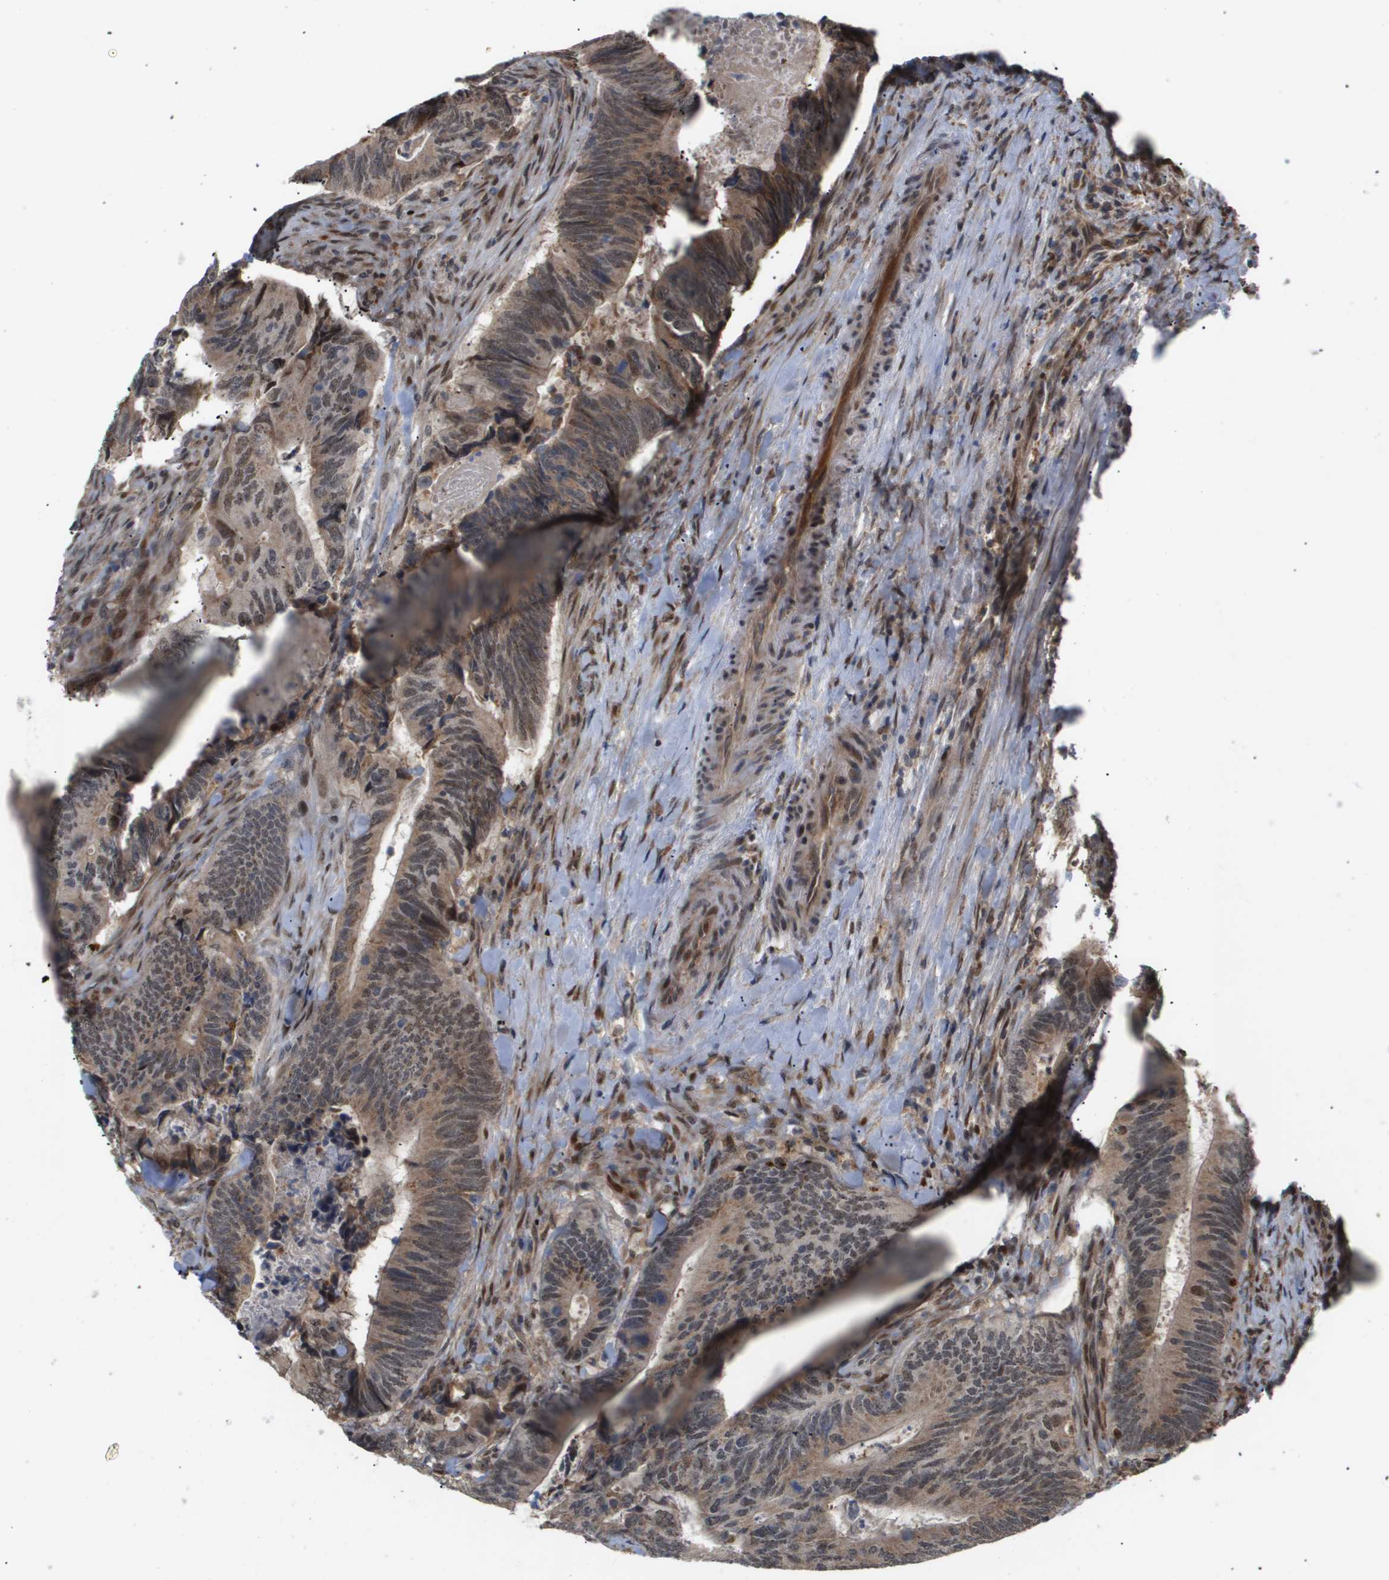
{"staining": {"intensity": "moderate", "quantity": ">75%", "location": "cytoplasmic/membranous,nuclear"}, "tissue": "colorectal cancer", "cell_type": "Tumor cells", "image_type": "cancer", "snomed": [{"axis": "morphology", "description": "Normal tissue, NOS"}, {"axis": "morphology", "description": "Adenocarcinoma, NOS"}, {"axis": "topography", "description": "Colon"}], "caption": "A brown stain labels moderate cytoplasmic/membranous and nuclear staining of a protein in human colorectal adenocarcinoma tumor cells. The staining was performed using DAB (3,3'-diaminobenzidine) to visualize the protein expression in brown, while the nuclei were stained in blue with hematoxylin (Magnification: 20x).", "gene": "PDGFB", "patient": {"sex": "male", "age": 56}}